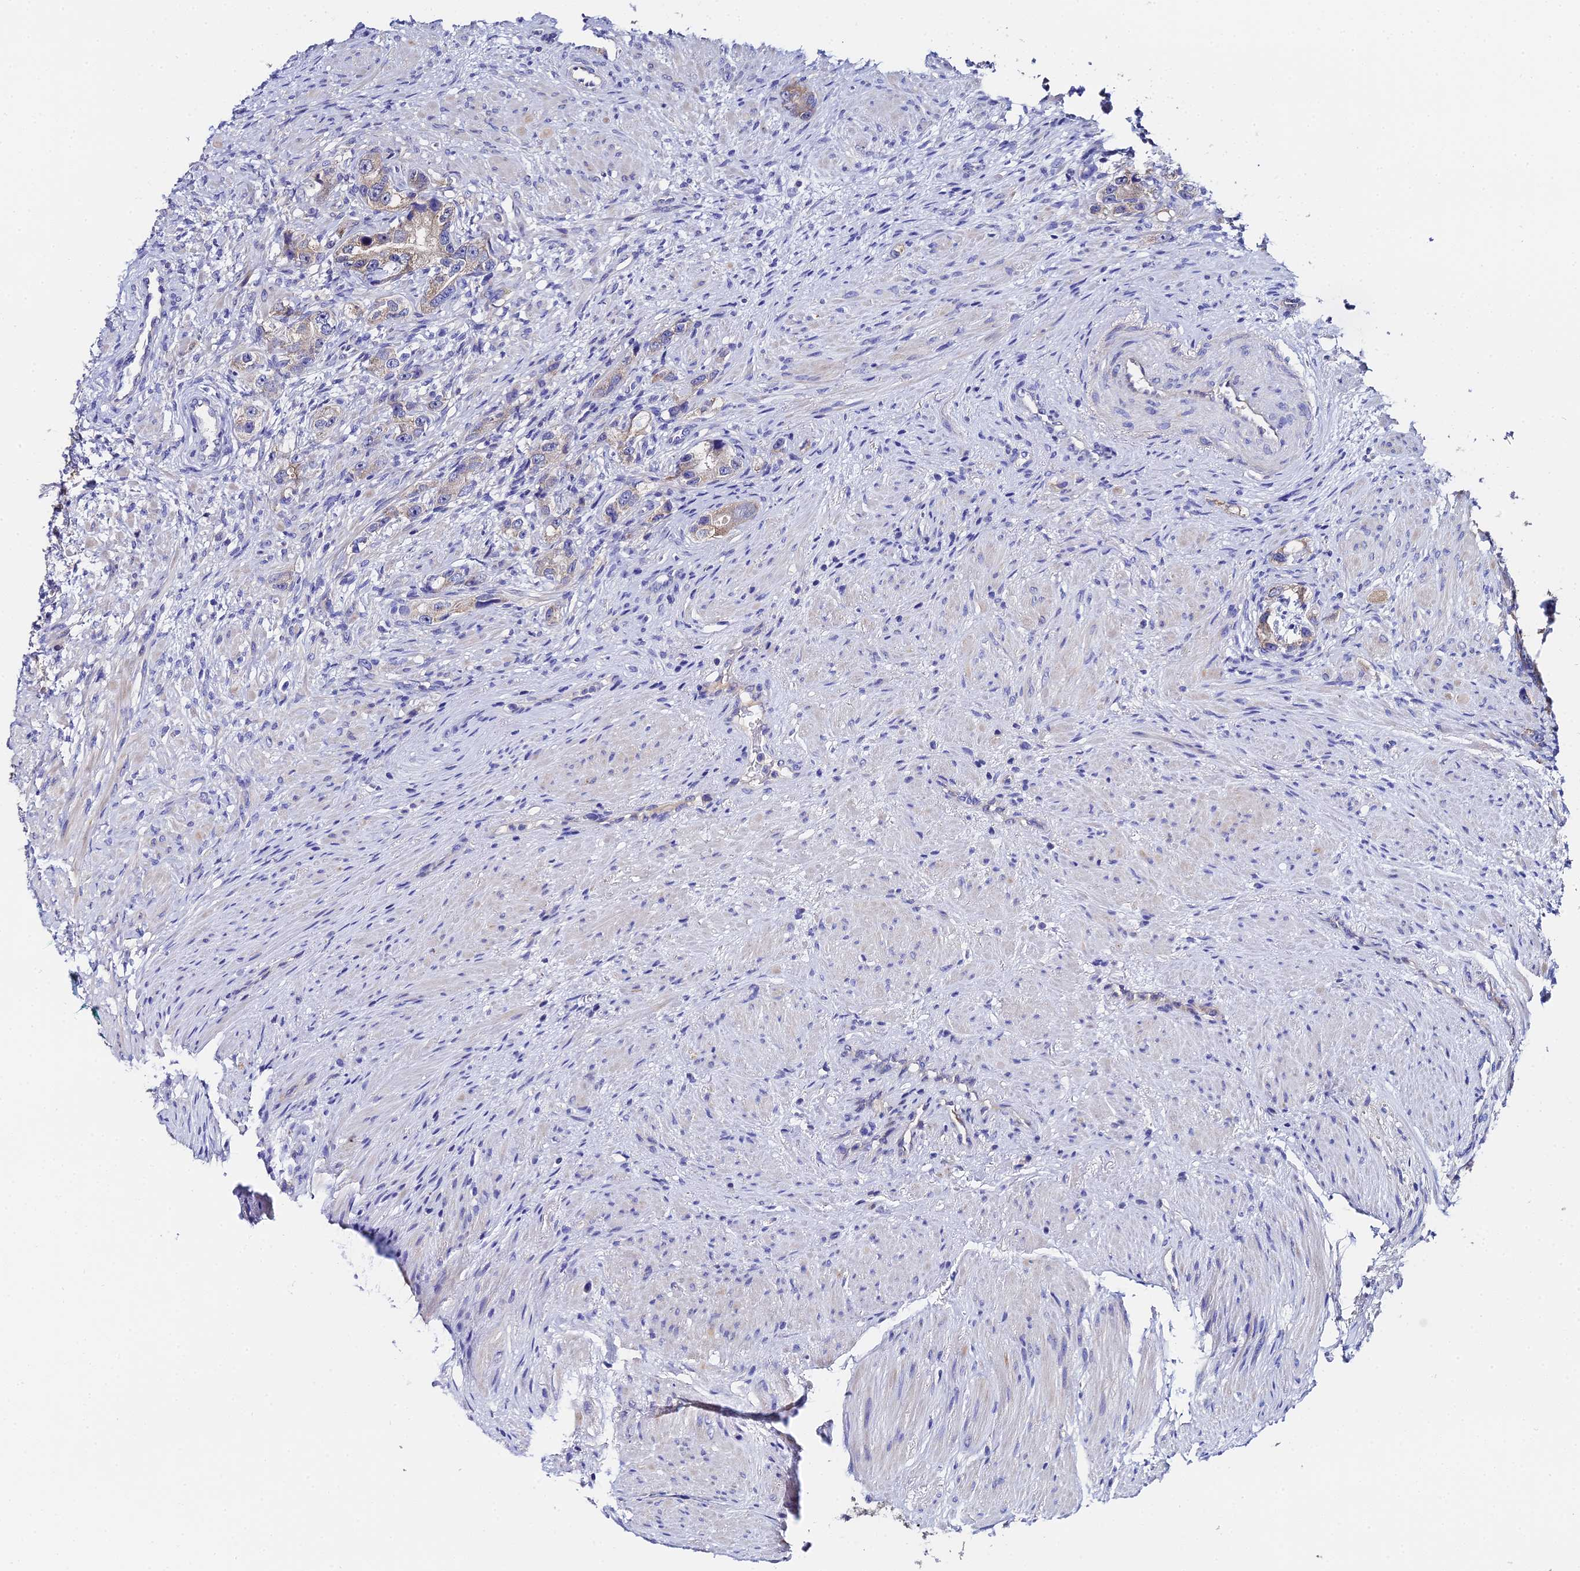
{"staining": {"intensity": "moderate", "quantity": ">75%", "location": "cytoplasmic/membranous"}, "tissue": "prostate cancer", "cell_type": "Tumor cells", "image_type": "cancer", "snomed": [{"axis": "morphology", "description": "Adenocarcinoma, High grade"}, {"axis": "topography", "description": "Prostate"}], "caption": "The histopathology image displays staining of prostate cancer, revealing moderate cytoplasmic/membranous protein positivity (brown color) within tumor cells.", "gene": "UBE2L3", "patient": {"sex": "male", "age": 63}}